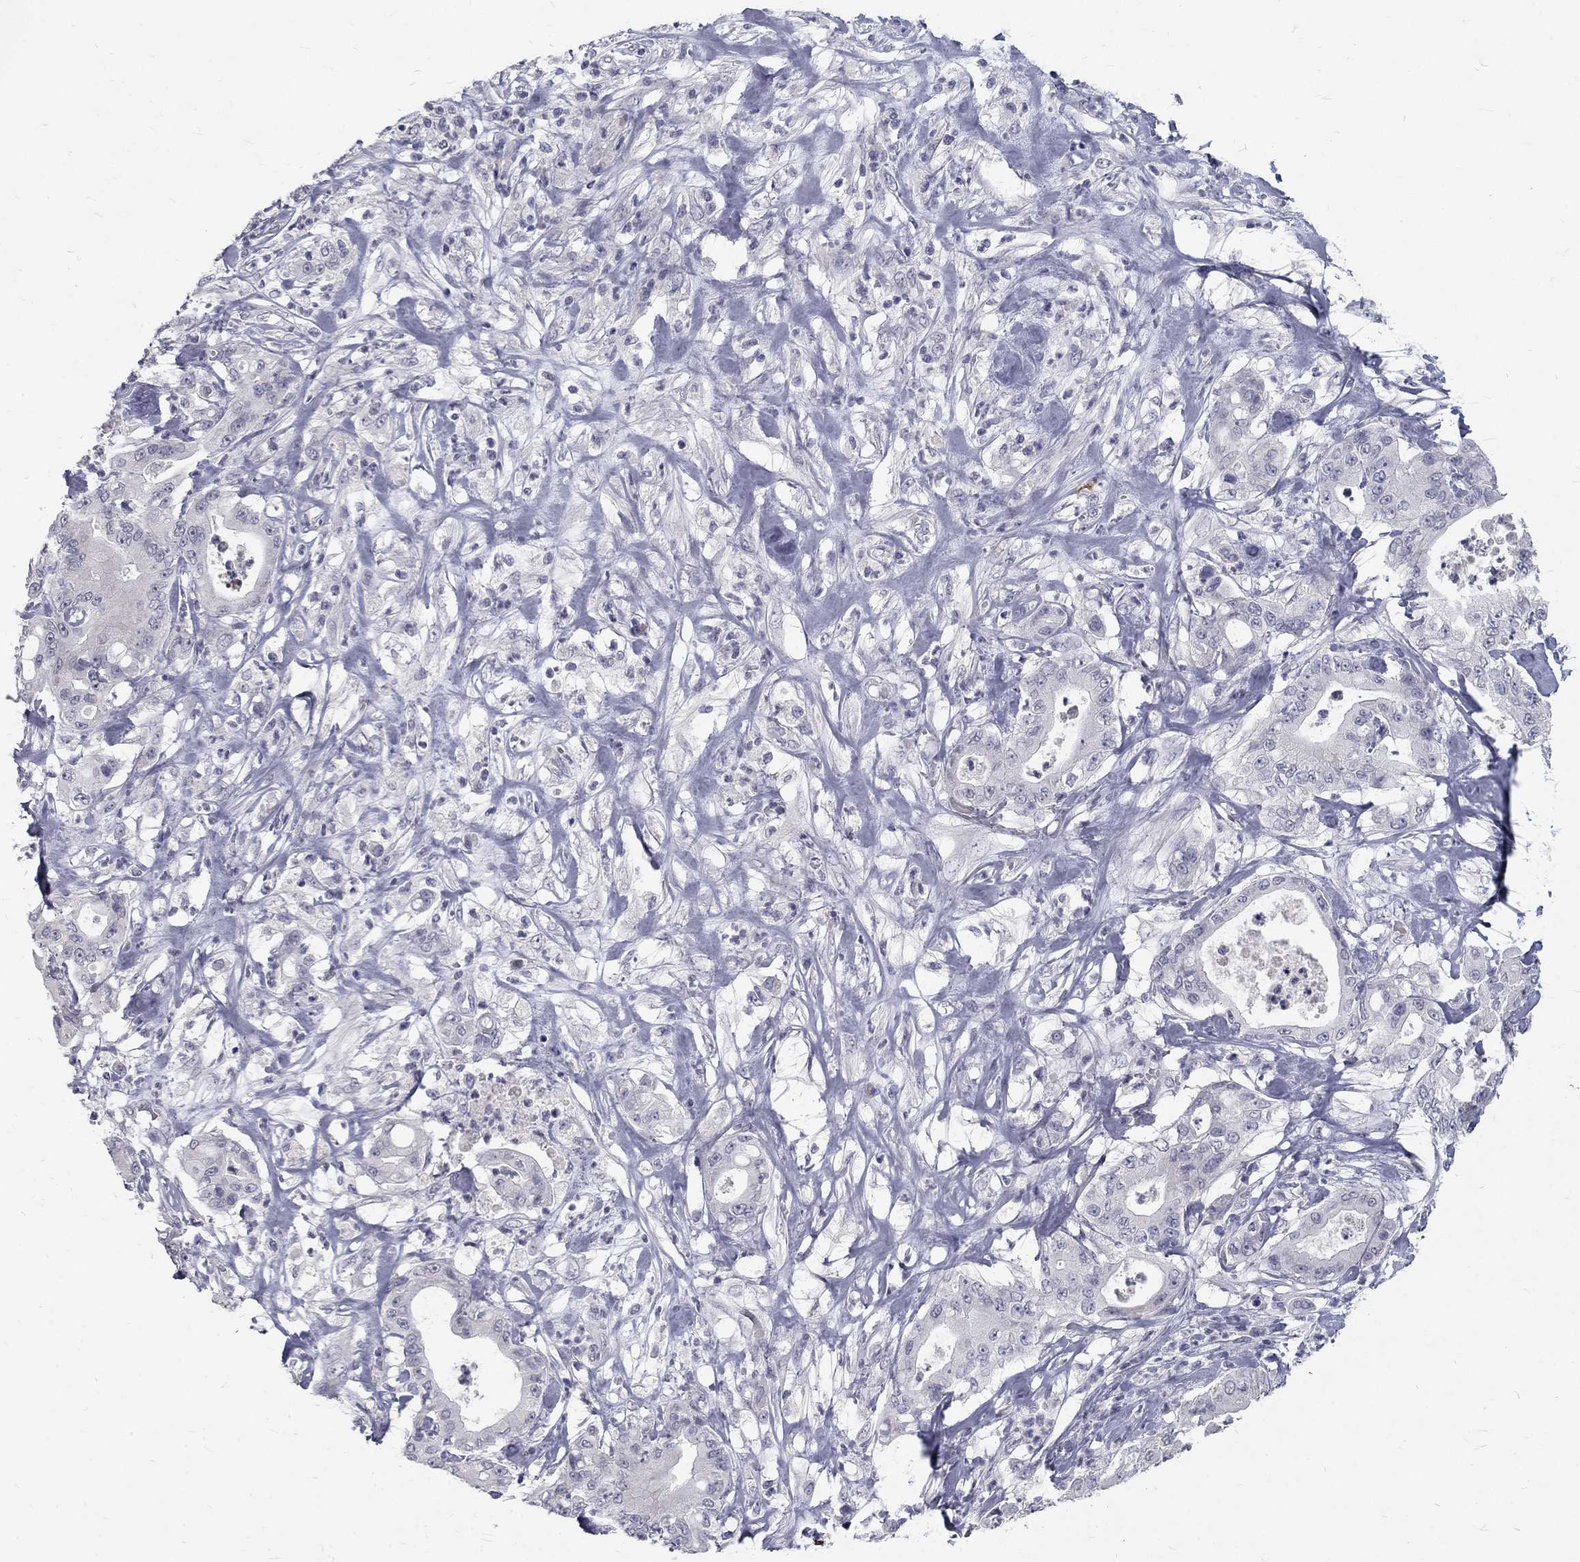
{"staining": {"intensity": "negative", "quantity": "none", "location": "none"}, "tissue": "pancreatic cancer", "cell_type": "Tumor cells", "image_type": "cancer", "snomed": [{"axis": "morphology", "description": "Adenocarcinoma, NOS"}, {"axis": "topography", "description": "Pancreas"}], "caption": "Tumor cells are negative for protein expression in human adenocarcinoma (pancreatic).", "gene": "NOS1", "patient": {"sex": "male", "age": 71}}